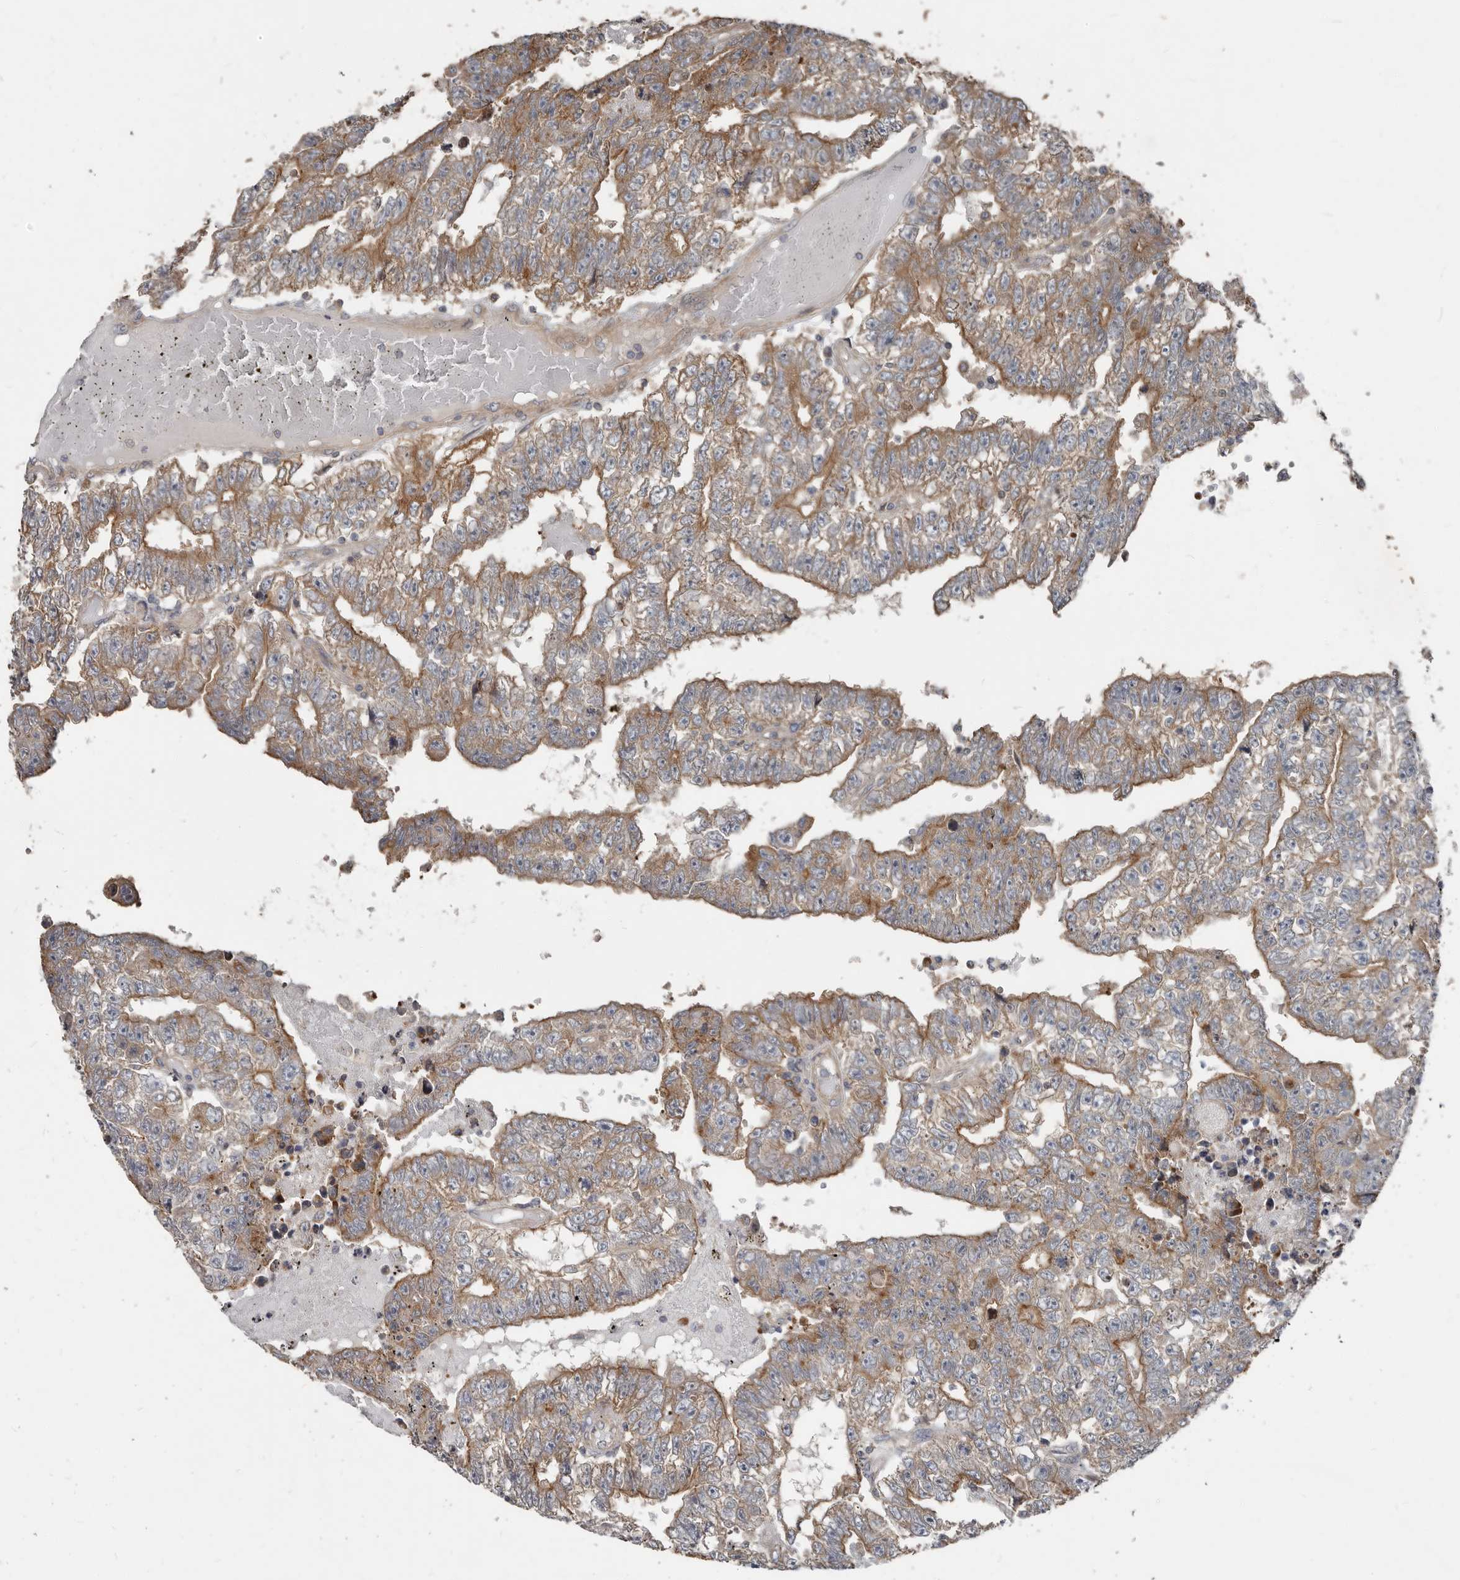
{"staining": {"intensity": "moderate", "quantity": ">75%", "location": "cytoplasmic/membranous"}, "tissue": "testis cancer", "cell_type": "Tumor cells", "image_type": "cancer", "snomed": [{"axis": "morphology", "description": "Carcinoma, Embryonal, NOS"}, {"axis": "topography", "description": "Testis"}], "caption": "Moderate cytoplasmic/membranous staining for a protein is appreciated in about >75% of tumor cells of testis embryonal carcinoma using IHC.", "gene": "AKNAD1", "patient": {"sex": "male", "age": 25}}